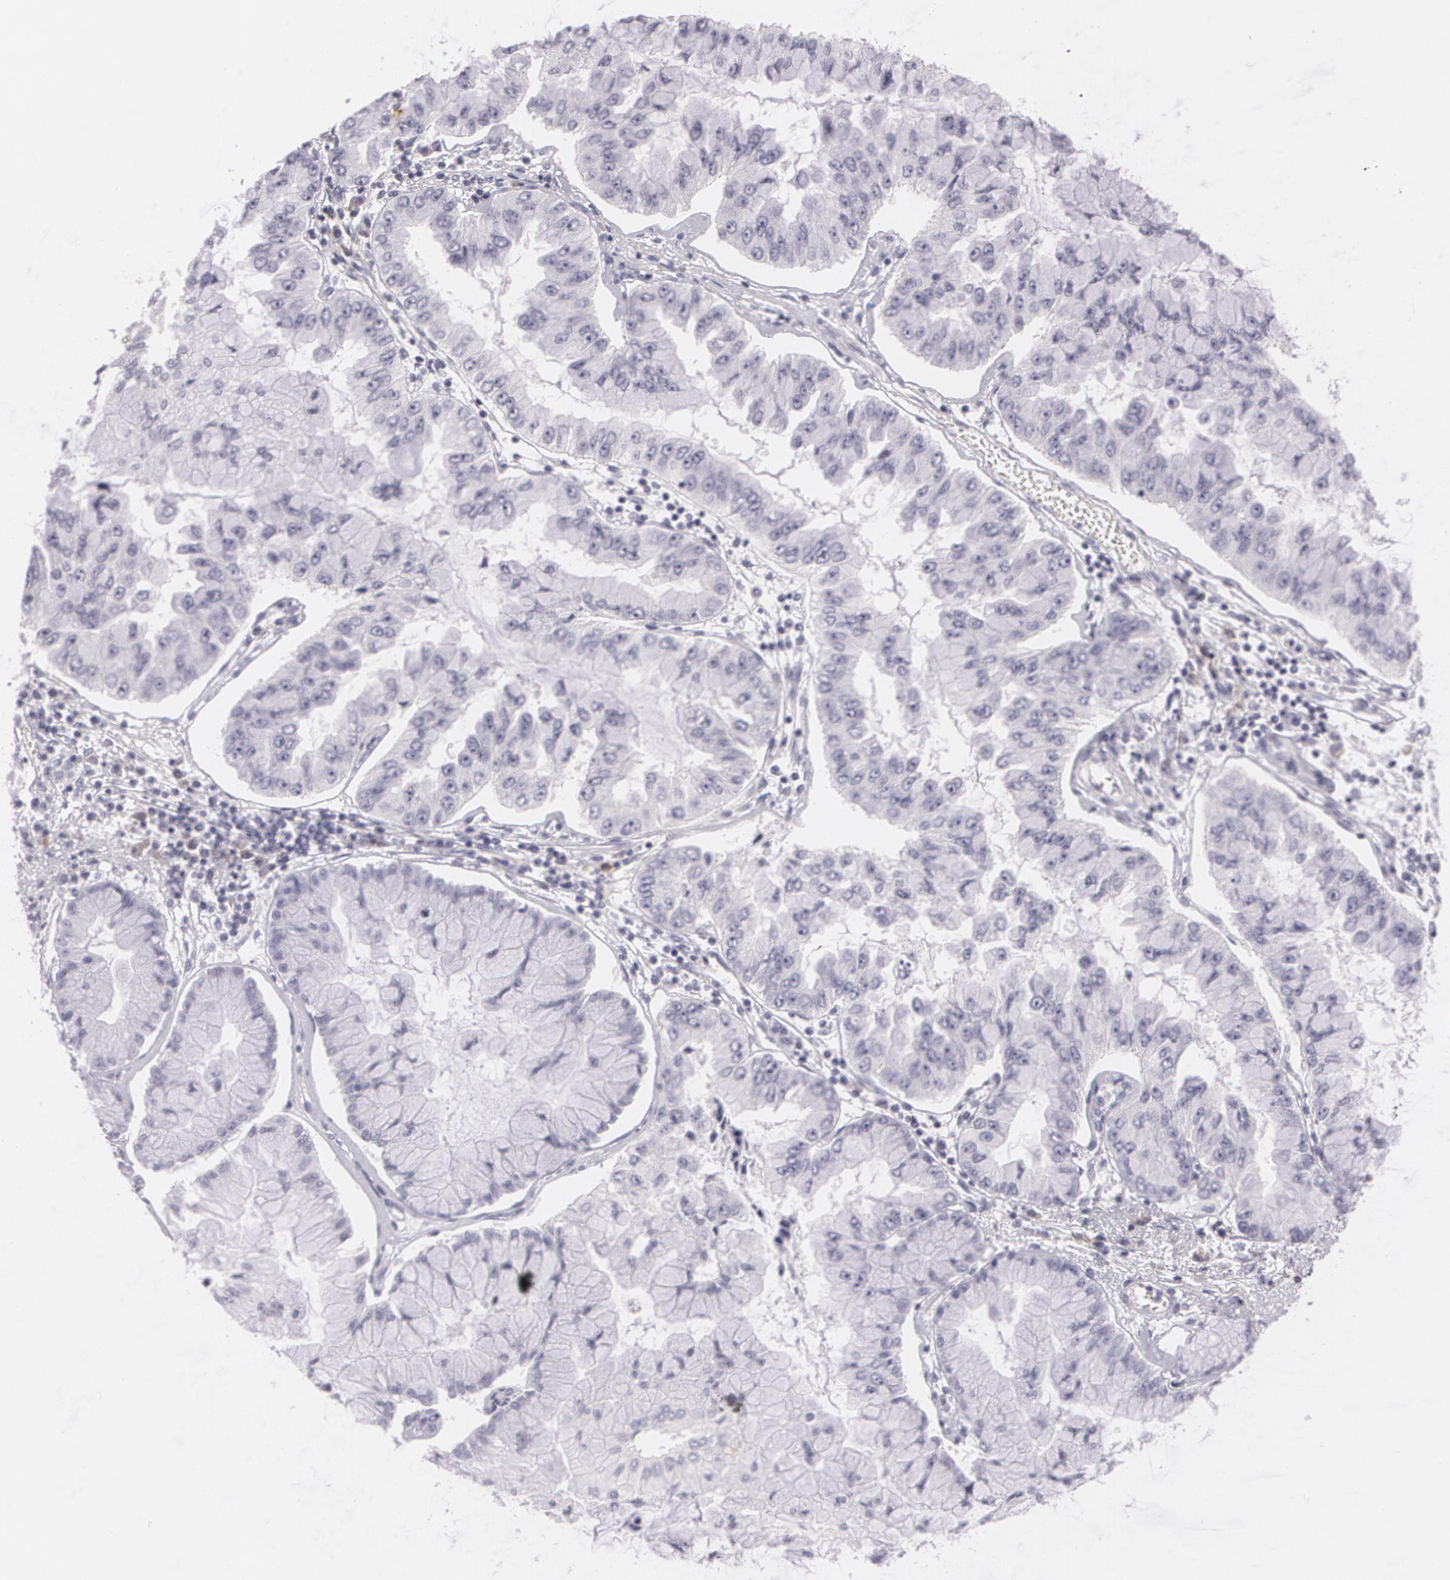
{"staining": {"intensity": "negative", "quantity": "none", "location": "none"}, "tissue": "liver cancer", "cell_type": "Tumor cells", "image_type": "cancer", "snomed": [{"axis": "morphology", "description": "Cholangiocarcinoma"}, {"axis": "topography", "description": "Liver"}], "caption": "Tumor cells are negative for brown protein staining in liver cholangiocarcinoma. (DAB (3,3'-diaminobenzidine) immunohistochemistry, high magnification).", "gene": "MAP2", "patient": {"sex": "female", "age": 79}}